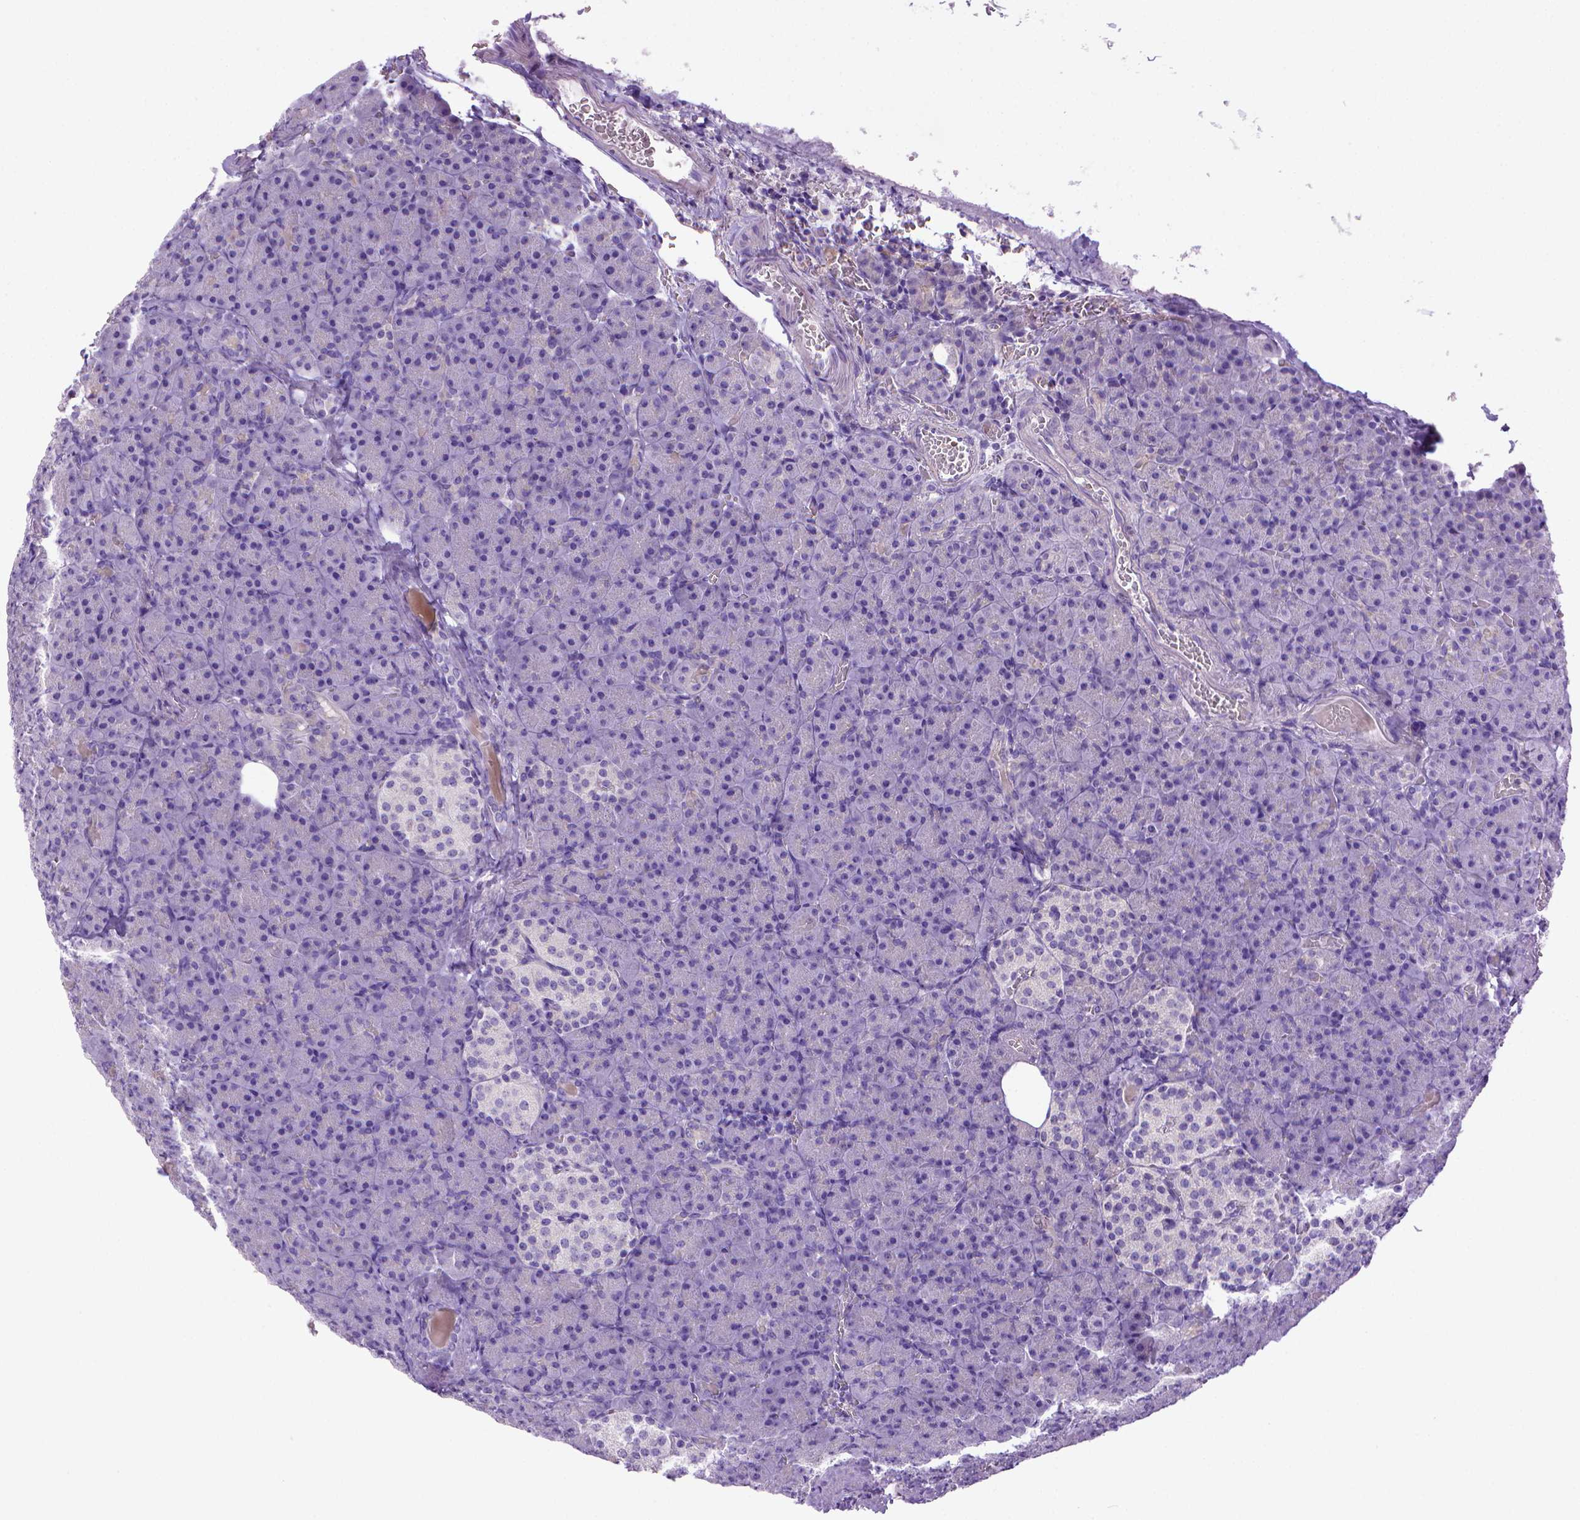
{"staining": {"intensity": "negative", "quantity": "none", "location": "none"}, "tissue": "pancreas", "cell_type": "Exocrine glandular cells", "image_type": "normal", "snomed": [{"axis": "morphology", "description": "Normal tissue, NOS"}, {"axis": "topography", "description": "Pancreas"}], "caption": "Immunohistochemistry (IHC) of normal human pancreas demonstrates no staining in exocrine glandular cells. (Immunohistochemistry, brightfield microscopy, high magnification).", "gene": "BAAT", "patient": {"sex": "female", "age": 74}}